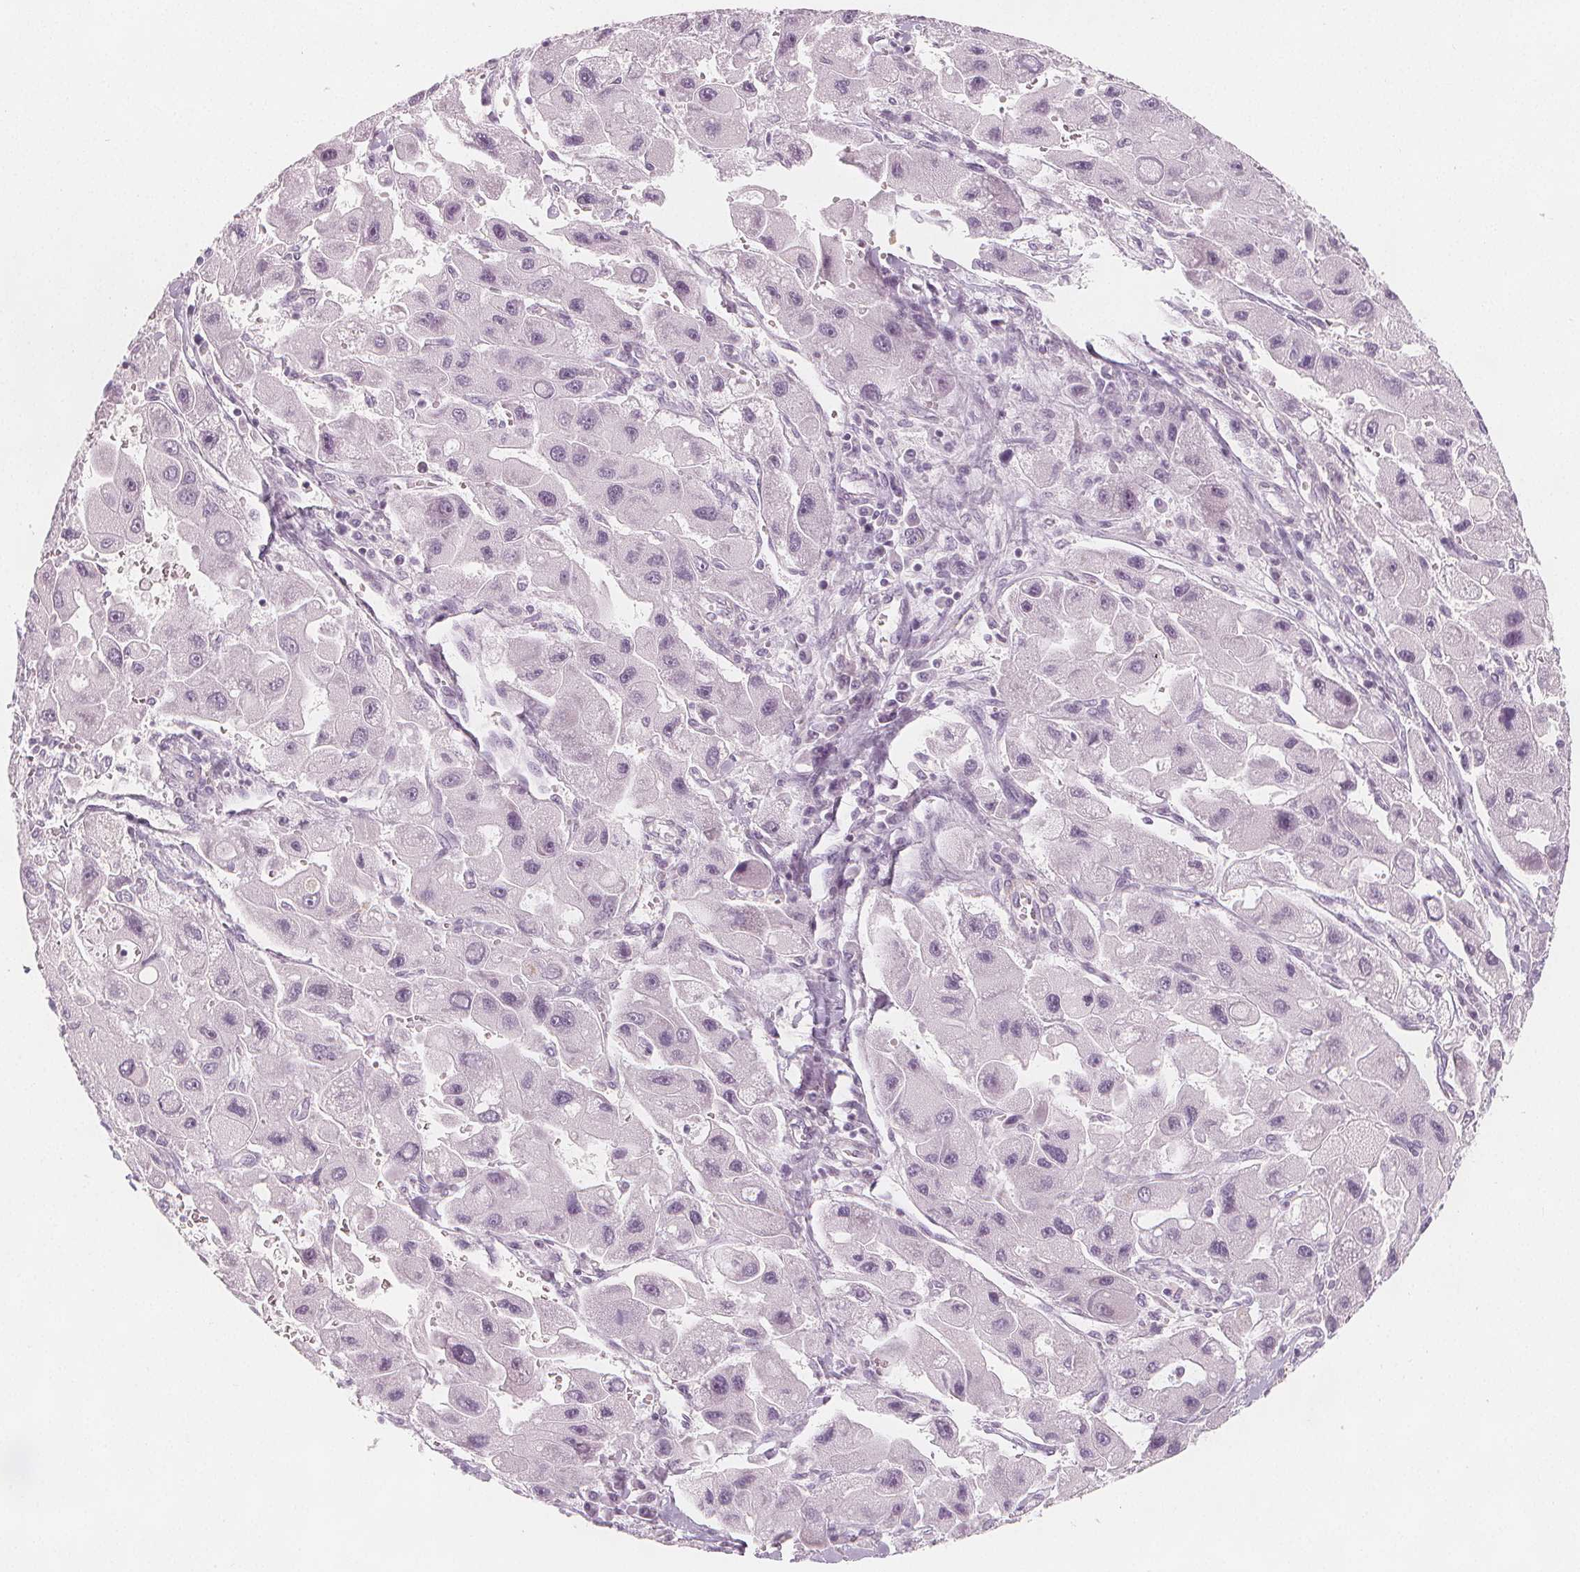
{"staining": {"intensity": "negative", "quantity": "none", "location": "none"}, "tissue": "liver cancer", "cell_type": "Tumor cells", "image_type": "cancer", "snomed": [{"axis": "morphology", "description": "Carcinoma, Hepatocellular, NOS"}, {"axis": "topography", "description": "Liver"}], "caption": "Immunohistochemistry of hepatocellular carcinoma (liver) displays no staining in tumor cells.", "gene": "MAP1A", "patient": {"sex": "male", "age": 24}}